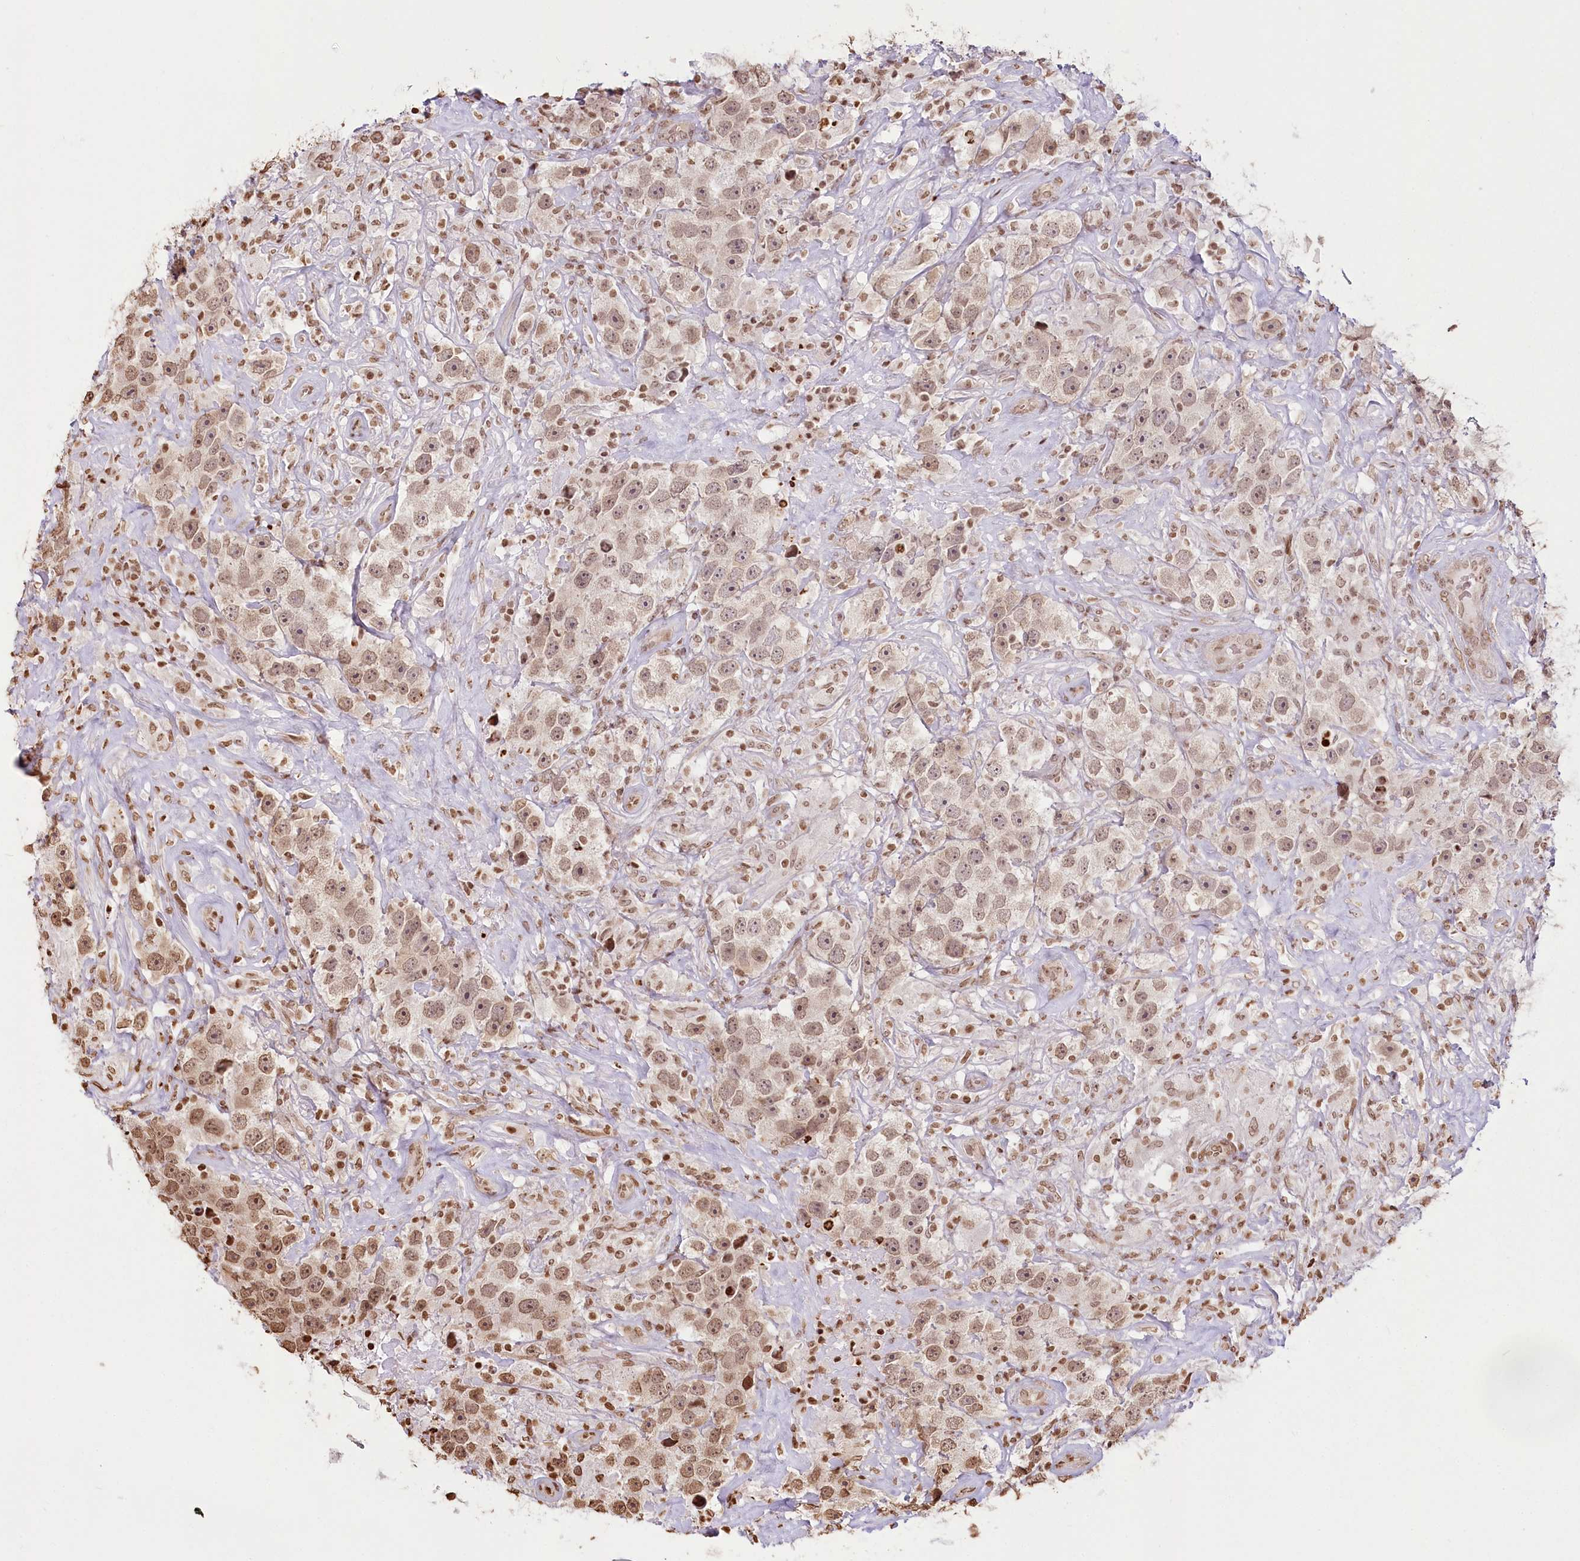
{"staining": {"intensity": "moderate", "quantity": ">75%", "location": "nuclear"}, "tissue": "testis cancer", "cell_type": "Tumor cells", "image_type": "cancer", "snomed": [{"axis": "morphology", "description": "Seminoma, NOS"}, {"axis": "topography", "description": "Testis"}], "caption": "Tumor cells reveal moderate nuclear expression in approximately >75% of cells in testis cancer (seminoma). (Brightfield microscopy of DAB IHC at high magnification).", "gene": "FAM13A", "patient": {"sex": "male", "age": 49}}